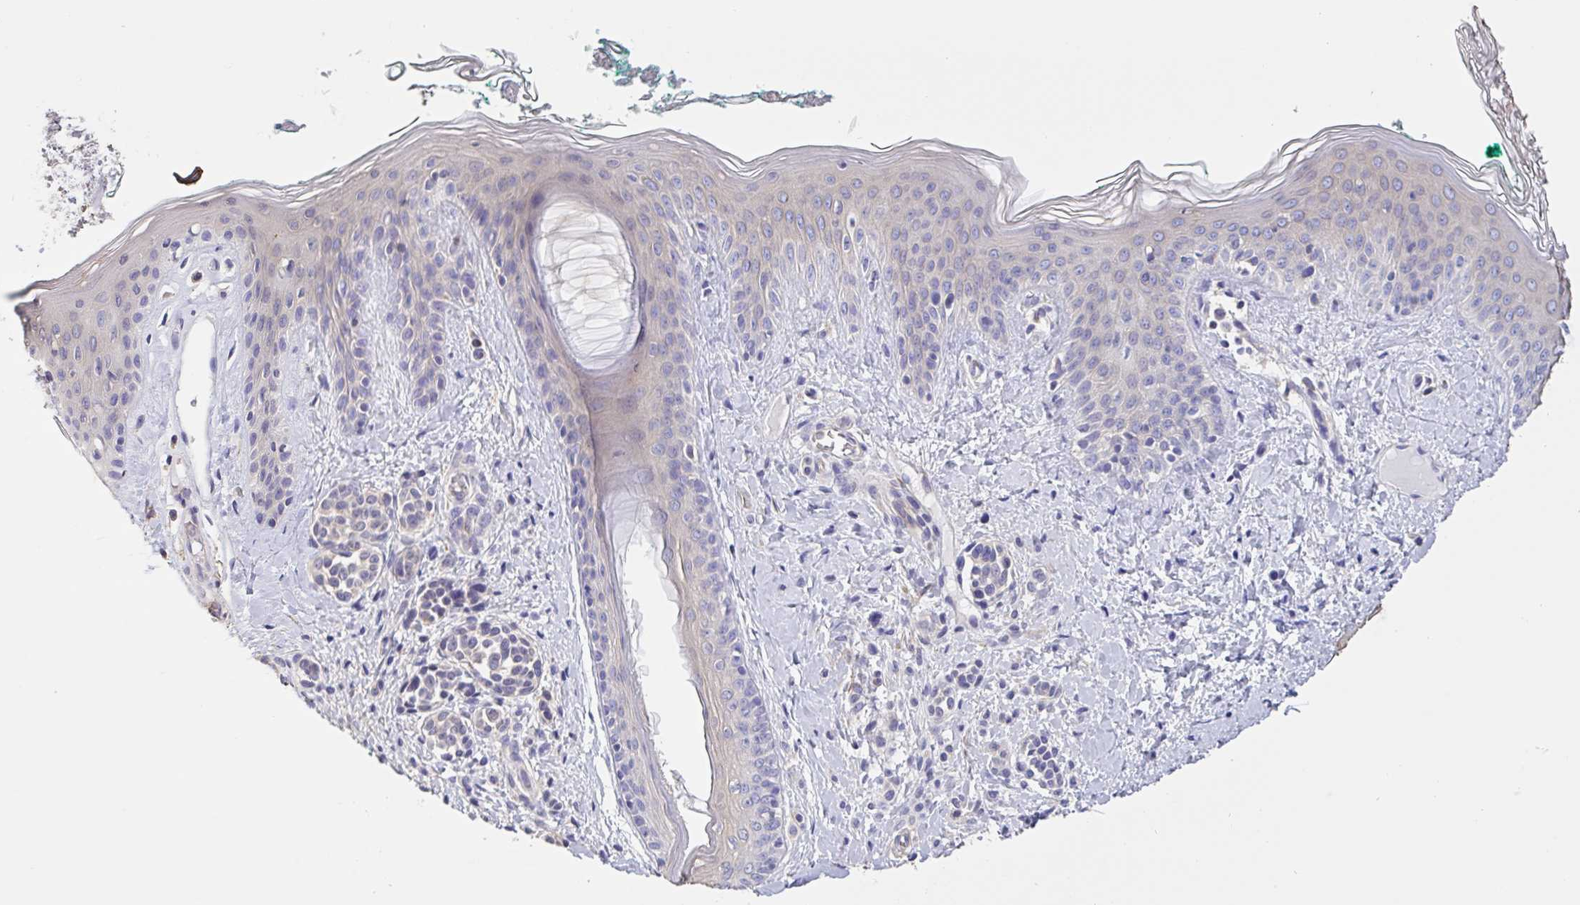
{"staining": {"intensity": "negative", "quantity": "none", "location": "none"}, "tissue": "skin", "cell_type": "Fibroblasts", "image_type": "normal", "snomed": [{"axis": "morphology", "description": "Normal tissue, NOS"}, {"axis": "topography", "description": "Skin"}], "caption": "An immunohistochemistry micrograph of benign skin is shown. There is no staining in fibroblasts of skin.", "gene": "CHMP5", "patient": {"sex": "male", "age": 16}}